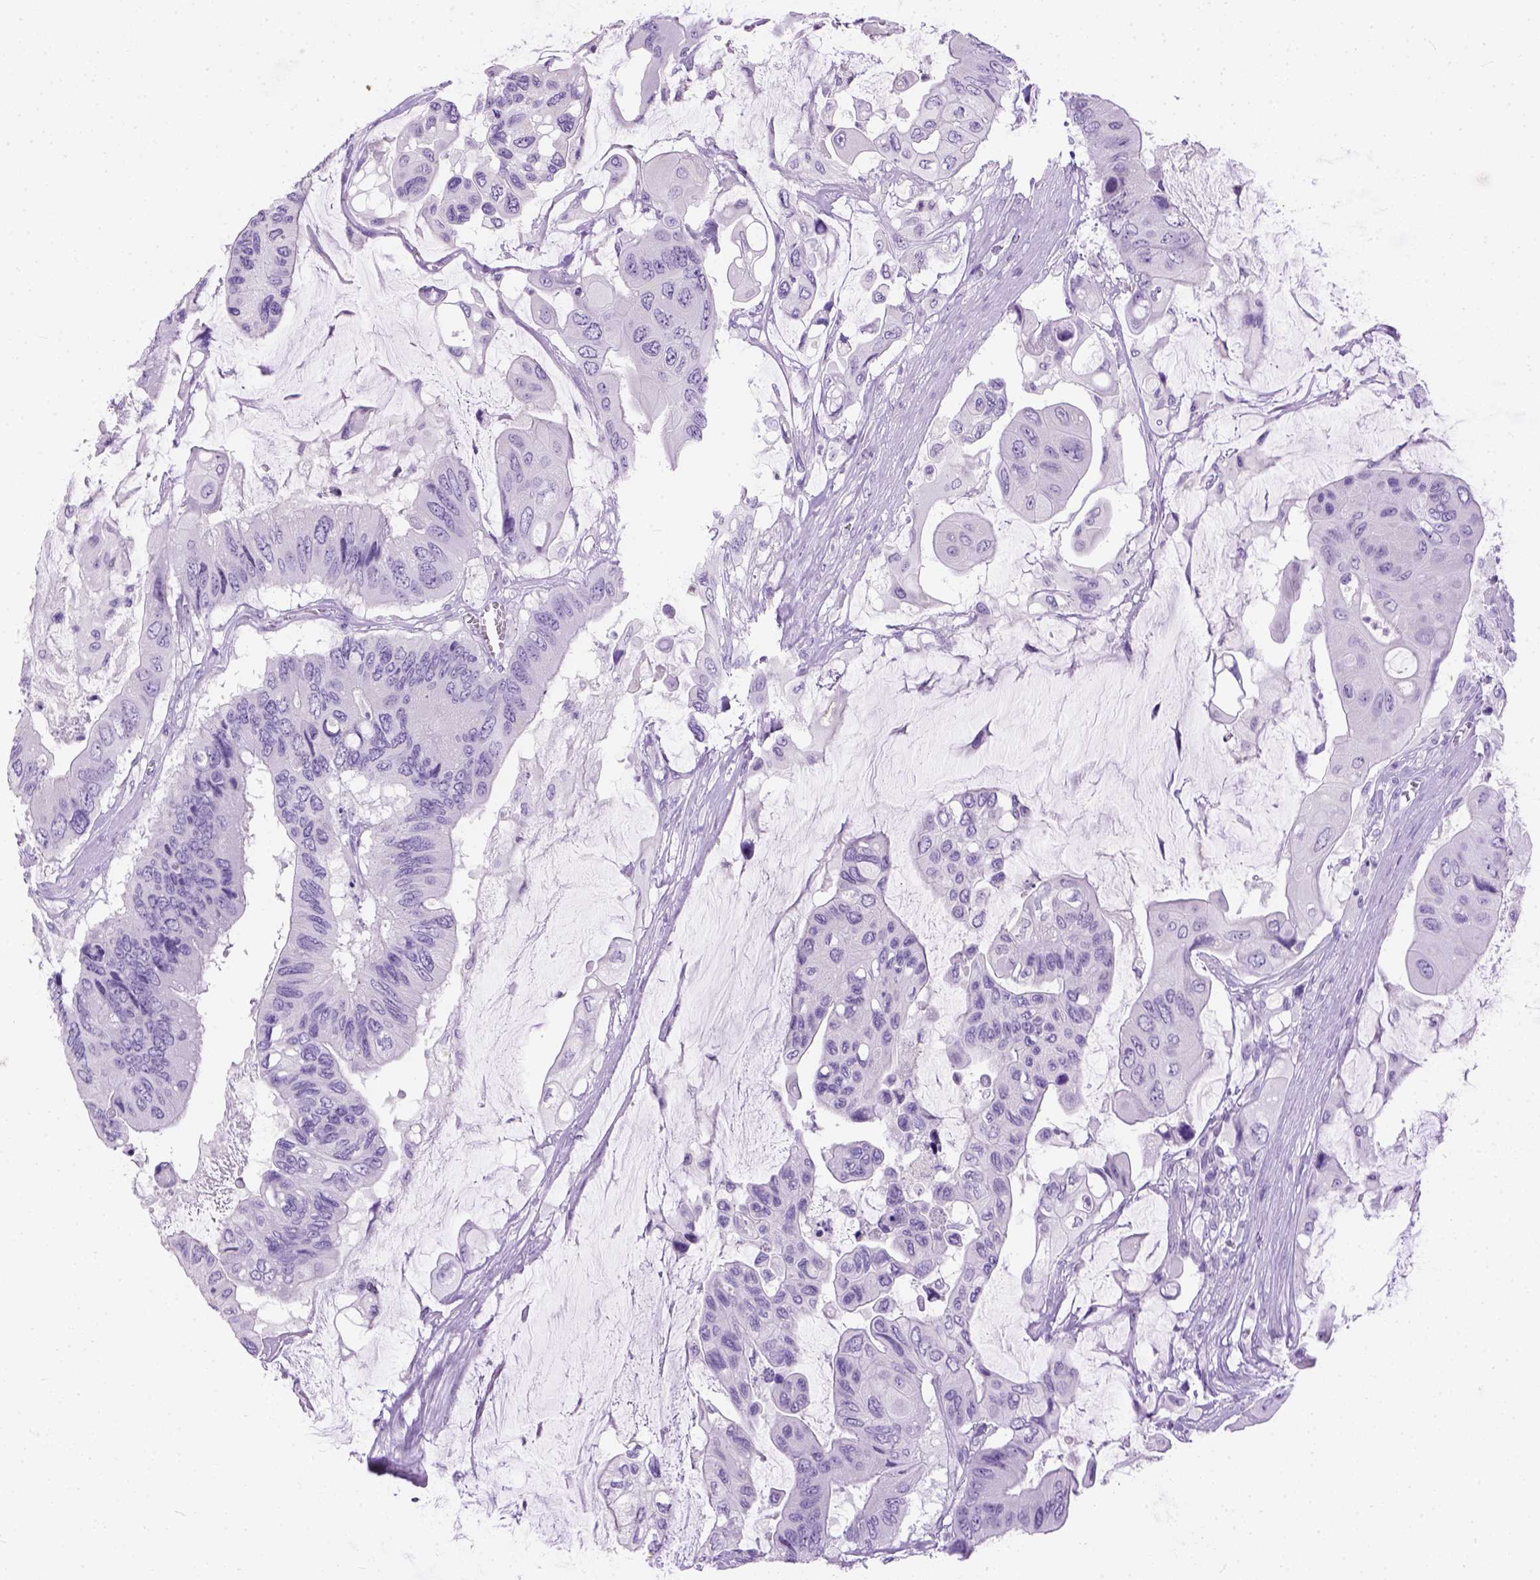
{"staining": {"intensity": "negative", "quantity": "none", "location": "none"}, "tissue": "colorectal cancer", "cell_type": "Tumor cells", "image_type": "cancer", "snomed": [{"axis": "morphology", "description": "Adenocarcinoma, NOS"}, {"axis": "topography", "description": "Rectum"}], "caption": "An IHC histopathology image of colorectal cancer (adenocarcinoma) is shown. There is no staining in tumor cells of colorectal cancer (adenocarcinoma). The staining was performed using DAB (3,3'-diaminobenzidine) to visualize the protein expression in brown, while the nuclei were stained in blue with hematoxylin (Magnification: 20x).", "gene": "TMEM38A", "patient": {"sex": "male", "age": 63}}